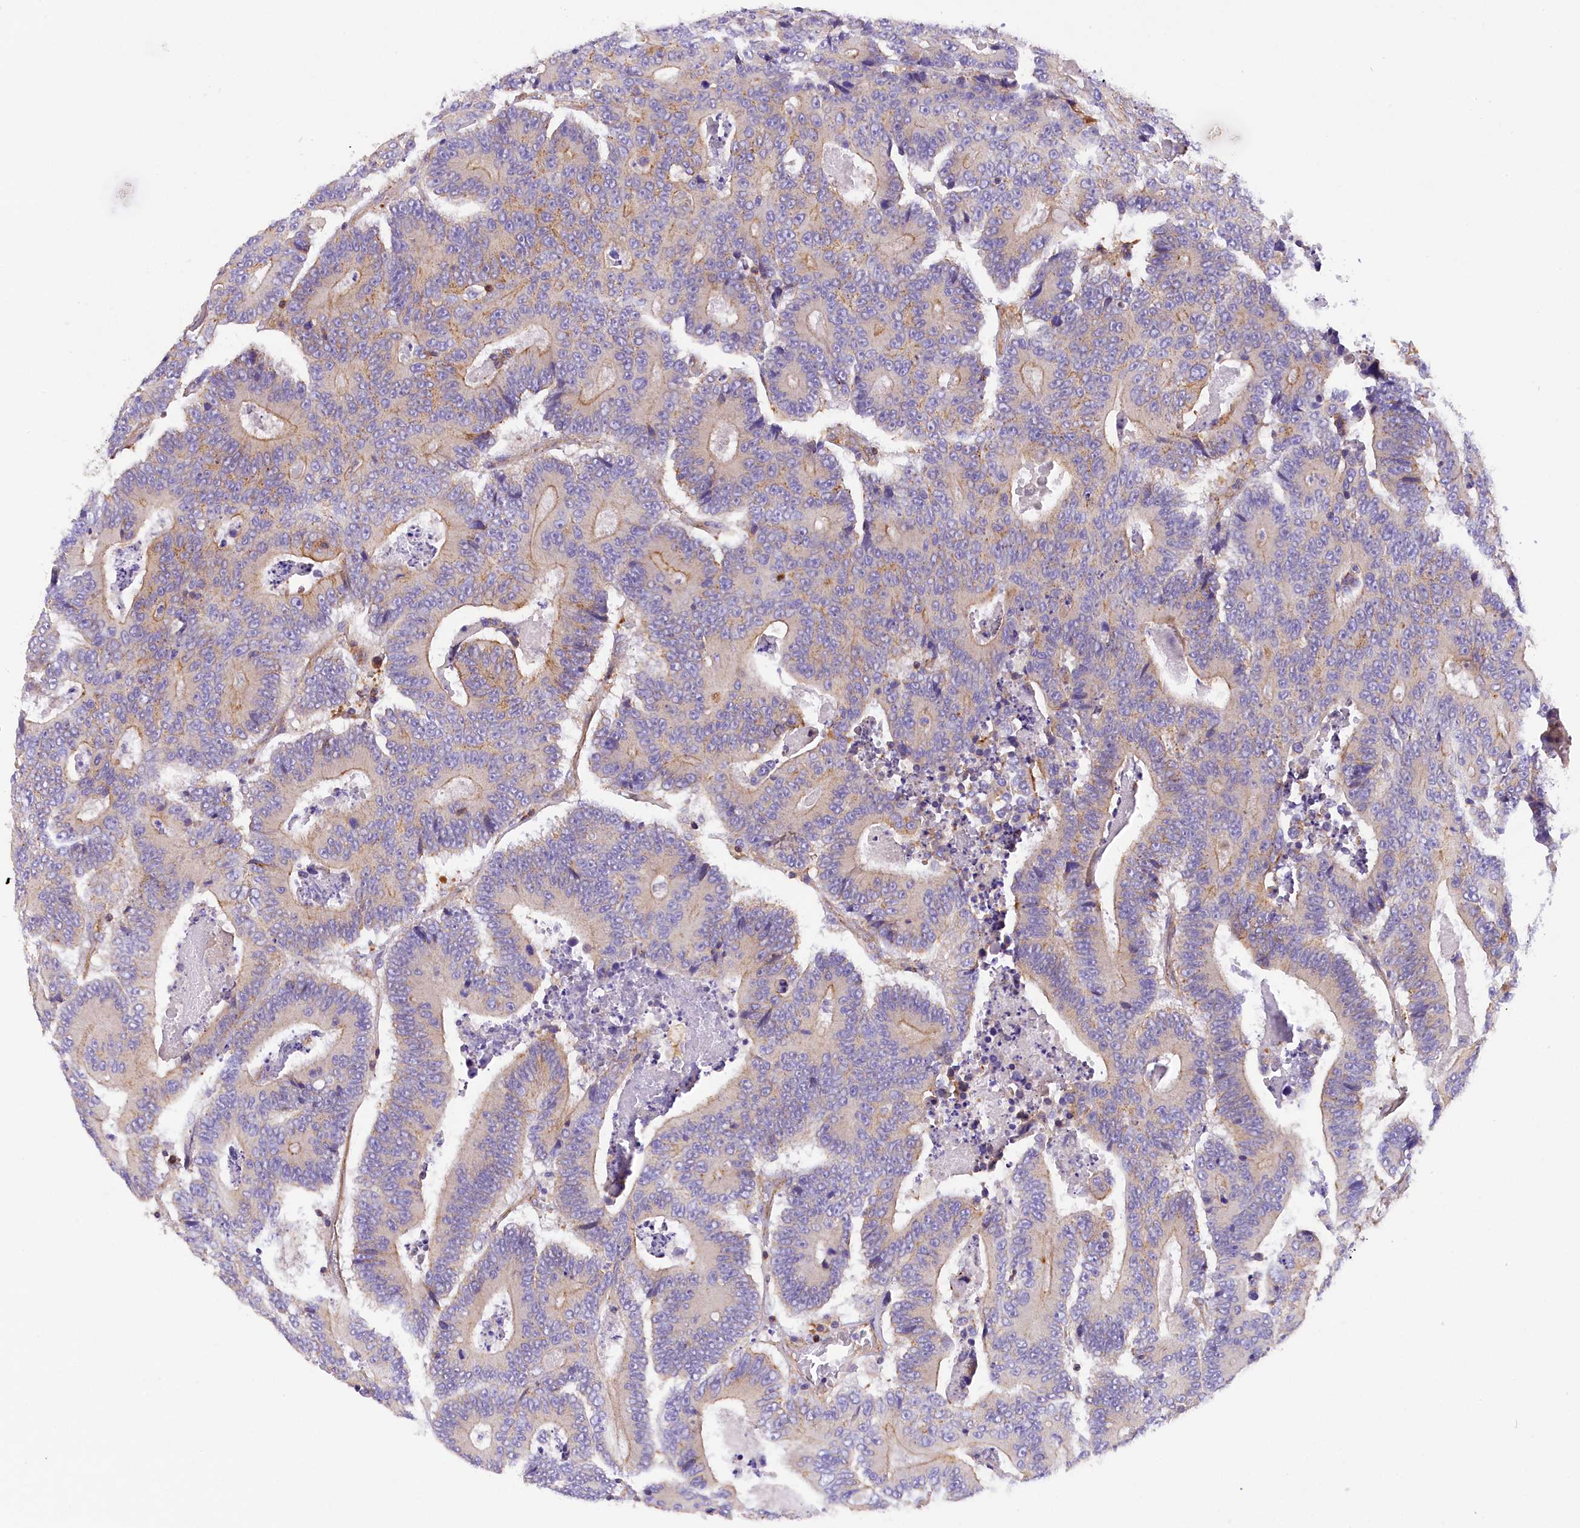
{"staining": {"intensity": "negative", "quantity": "none", "location": "none"}, "tissue": "colorectal cancer", "cell_type": "Tumor cells", "image_type": "cancer", "snomed": [{"axis": "morphology", "description": "Adenocarcinoma, NOS"}, {"axis": "topography", "description": "Colon"}], "caption": "Colorectal cancer (adenocarcinoma) was stained to show a protein in brown. There is no significant expression in tumor cells.", "gene": "FAM193A", "patient": {"sex": "male", "age": 83}}